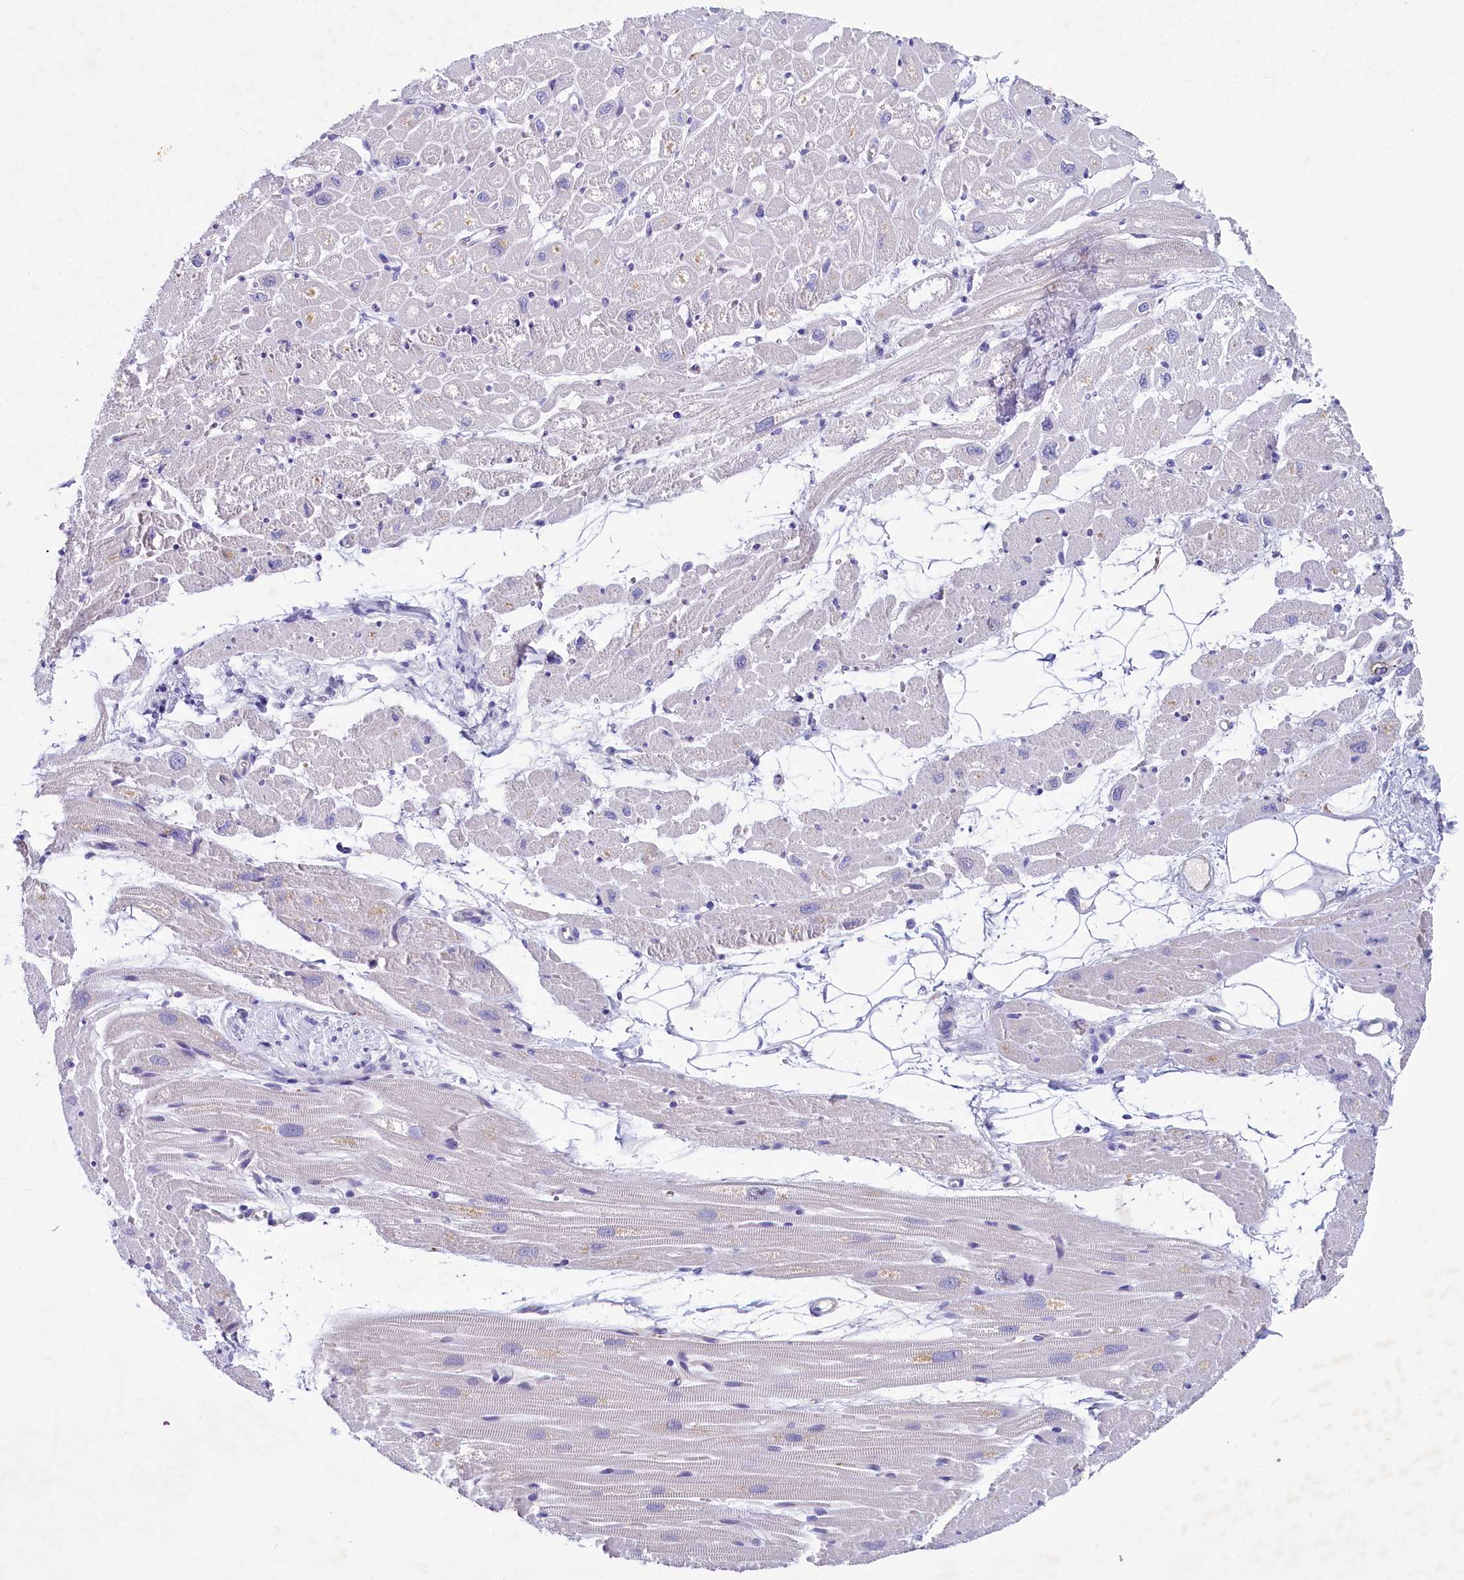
{"staining": {"intensity": "weak", "quantity": "<25%", "location": "cytoplasmic/membranous"}, "tissue": "heart muscle", "cell_type": "Cardiomyocytes", "image_type": "normal", "snomed": [{"axis": "morphology", "description": "Normal tissue, NOS"}, {"axis": "topography", "description": "Heart"}], "caption": "Heart muscle was stained to show a protein in brown. There is no significant positivity in cardiomyocytes.", "gene": "INSC", "patient": {"sex": "male", "age": 50}}